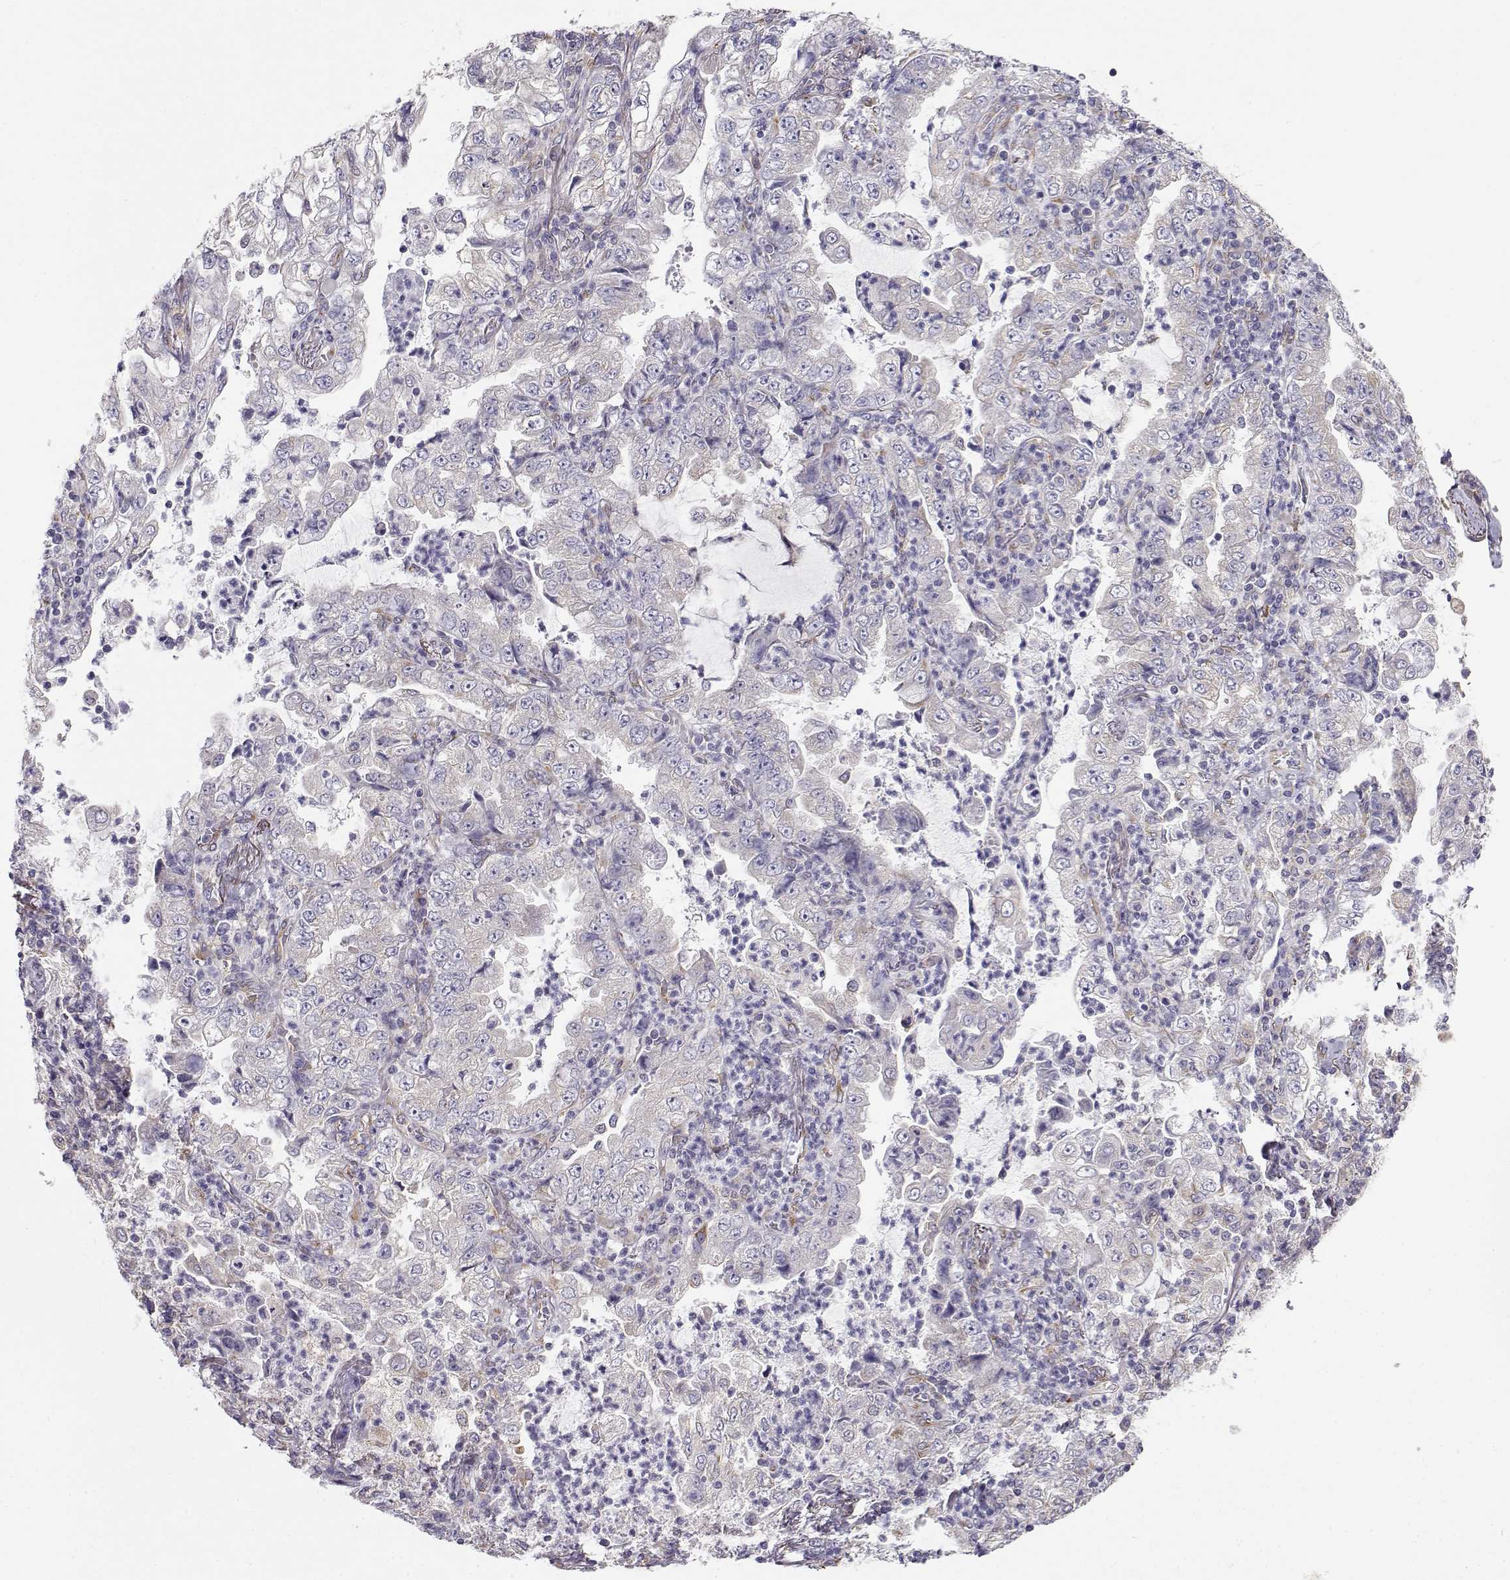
{"staining": {"intensity": "negative", "quantity": "none", "location": "none"}, "tissue": "lung cancer", "cell_type": "Tumor cells", "image_type": "cancer", "snomed": [{"axis": "morphology", "description": "Adenocarcinoma, NOS"}, {"axis": "topography", "description": "Lung"}], "caption": "There is no significant expression in tumor cells of adenocarcinoma (lung).", "gene": "BEND6", "patient": {"sex": "female", "age": 73}}